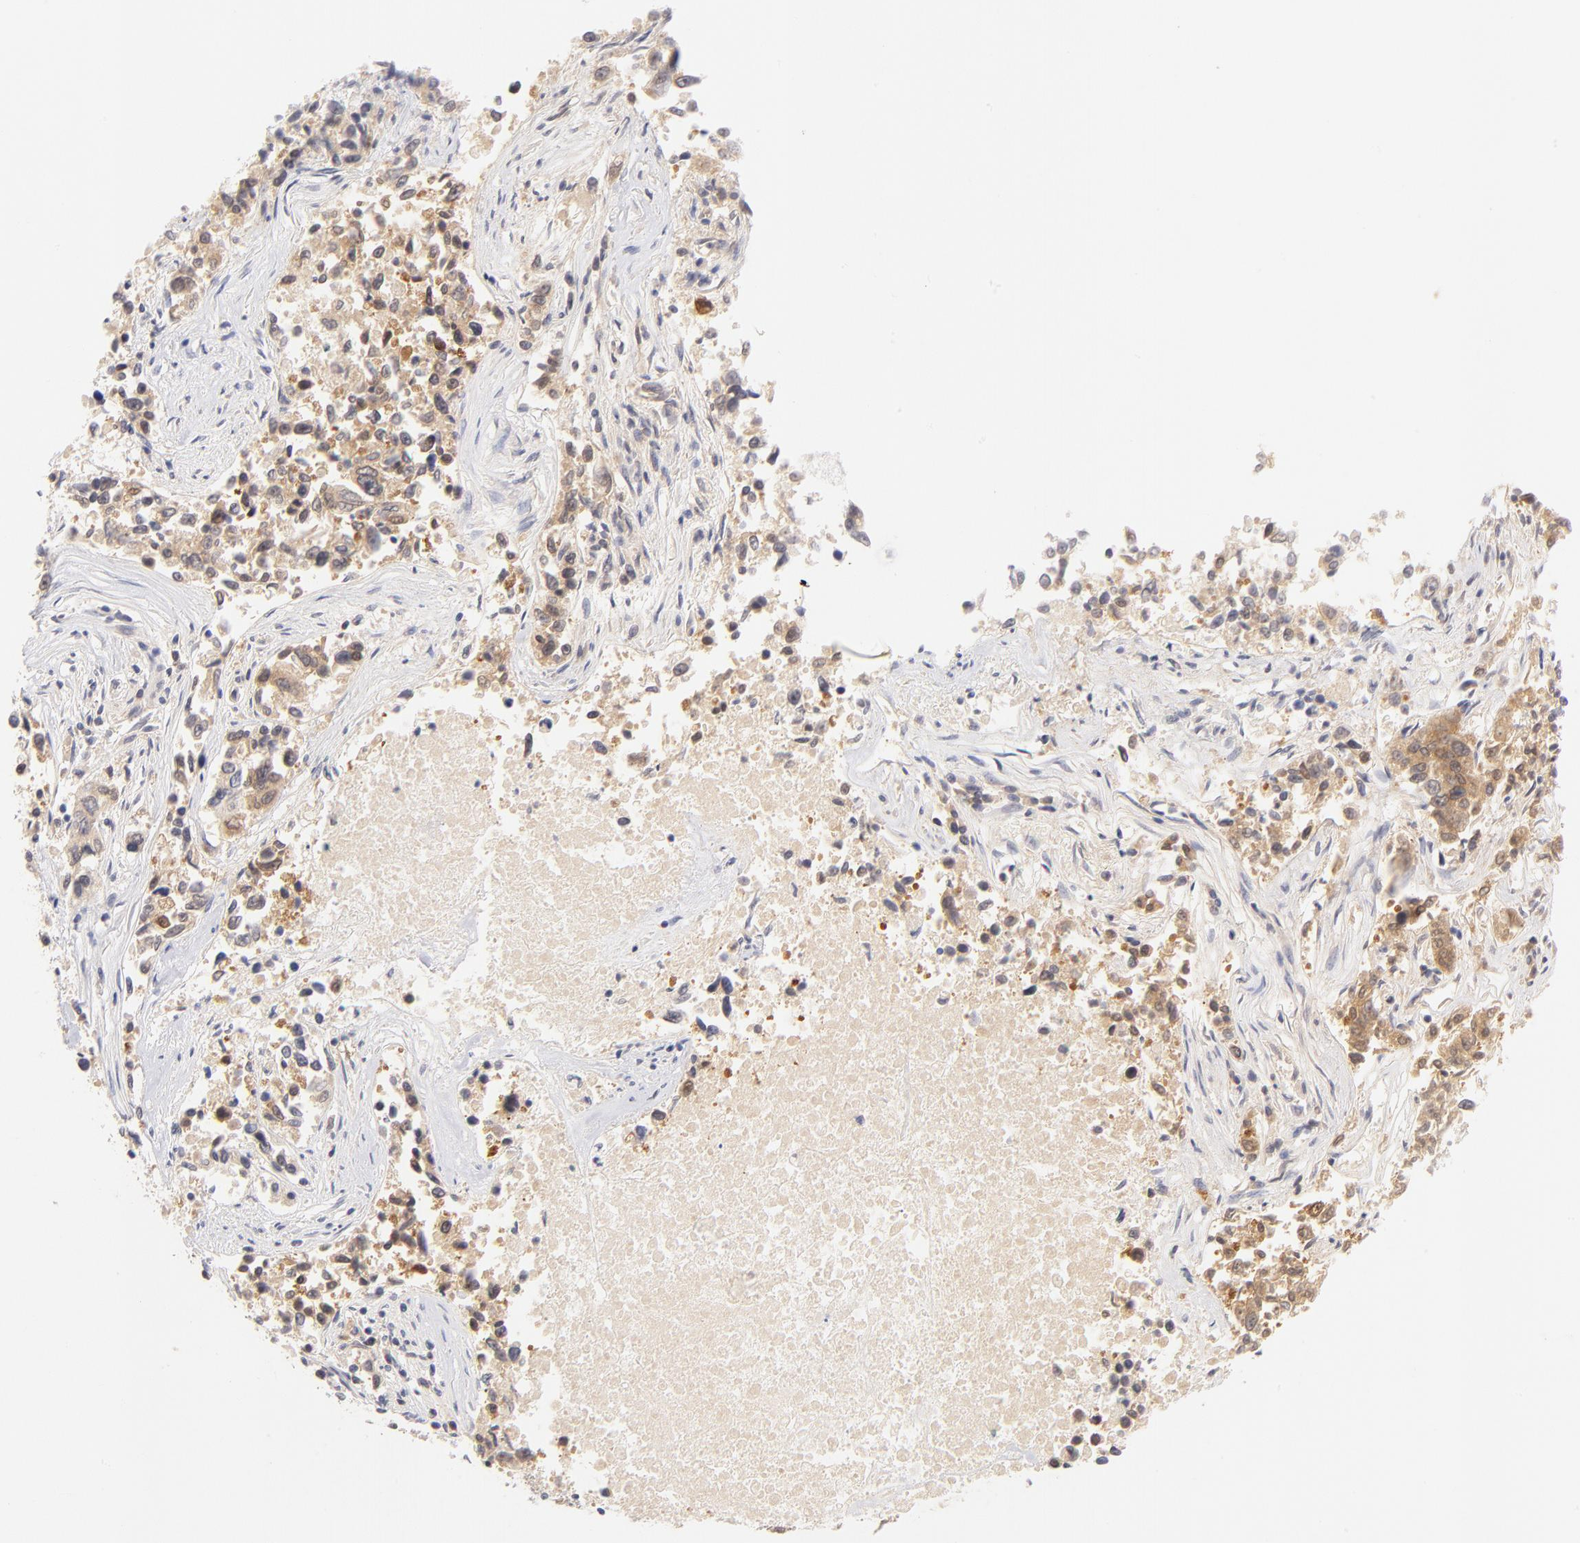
{"staining": {"intensity": "moderate", "quantity": ">75%", "location": "cytoplasmic/membranous"}, "tissue": "lung cancer", "cell_type": "Tumor cells", "image_type": "cancer", "snomed": [{"axis": "morphology", "description": "Adenocarcinoma, NOS"}, {"axis": "topography", "description": "Lung"}], "caption": "Approximately >75% of tumor cells in lung cancer reveal moderate cytoplasmic/membranous protein staining as visualized by brown immunohistochemical staining.", "gene": "CASP6", "patient": {"sex": "male", "age": 84}}